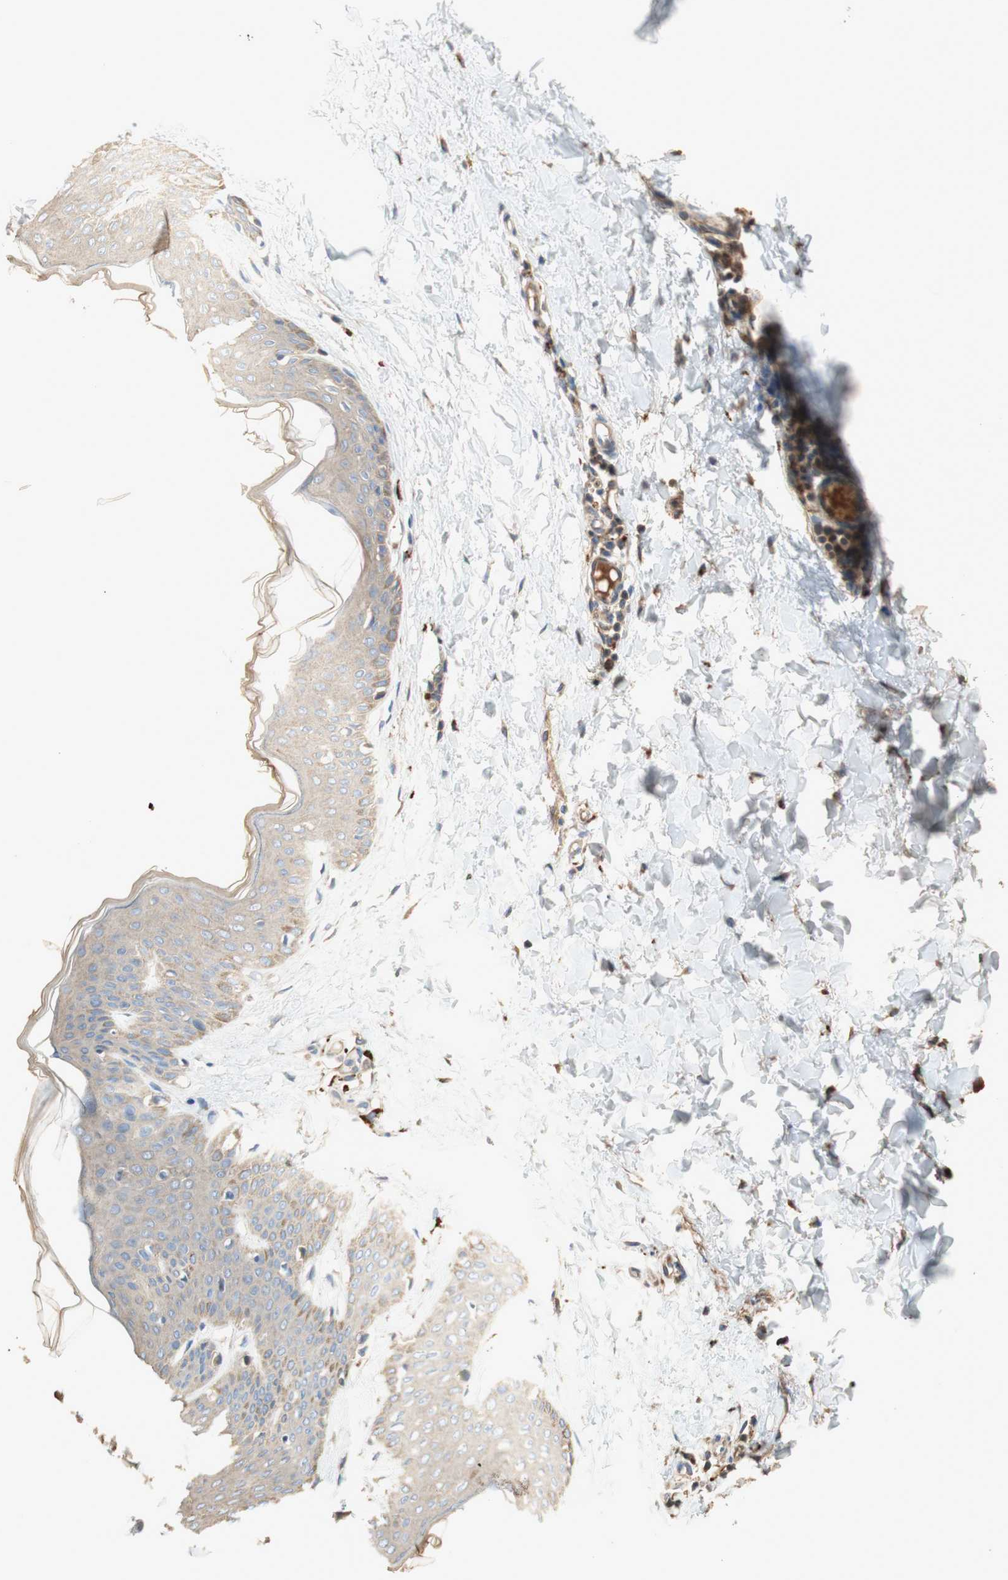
{"staining": {"intensity": "negative", "quantity": "none", "location": "none"}, "tissue": "skin", "cell_type": "Fibroblasts", "image_type": "normal", "snomed": [{"axis": "morphology", "description": "Normal tissue, NOS"}, {"axis": "topography", "description": "Skin"}], "caption": "This micrograph is of normal skin stained with IHC to label a protein in brown with the nuclei are counter-stained blue. There is no expression in fibroblasts.", "gene": "PTPN21", "patient": {"sex": "female", "age": 17}}